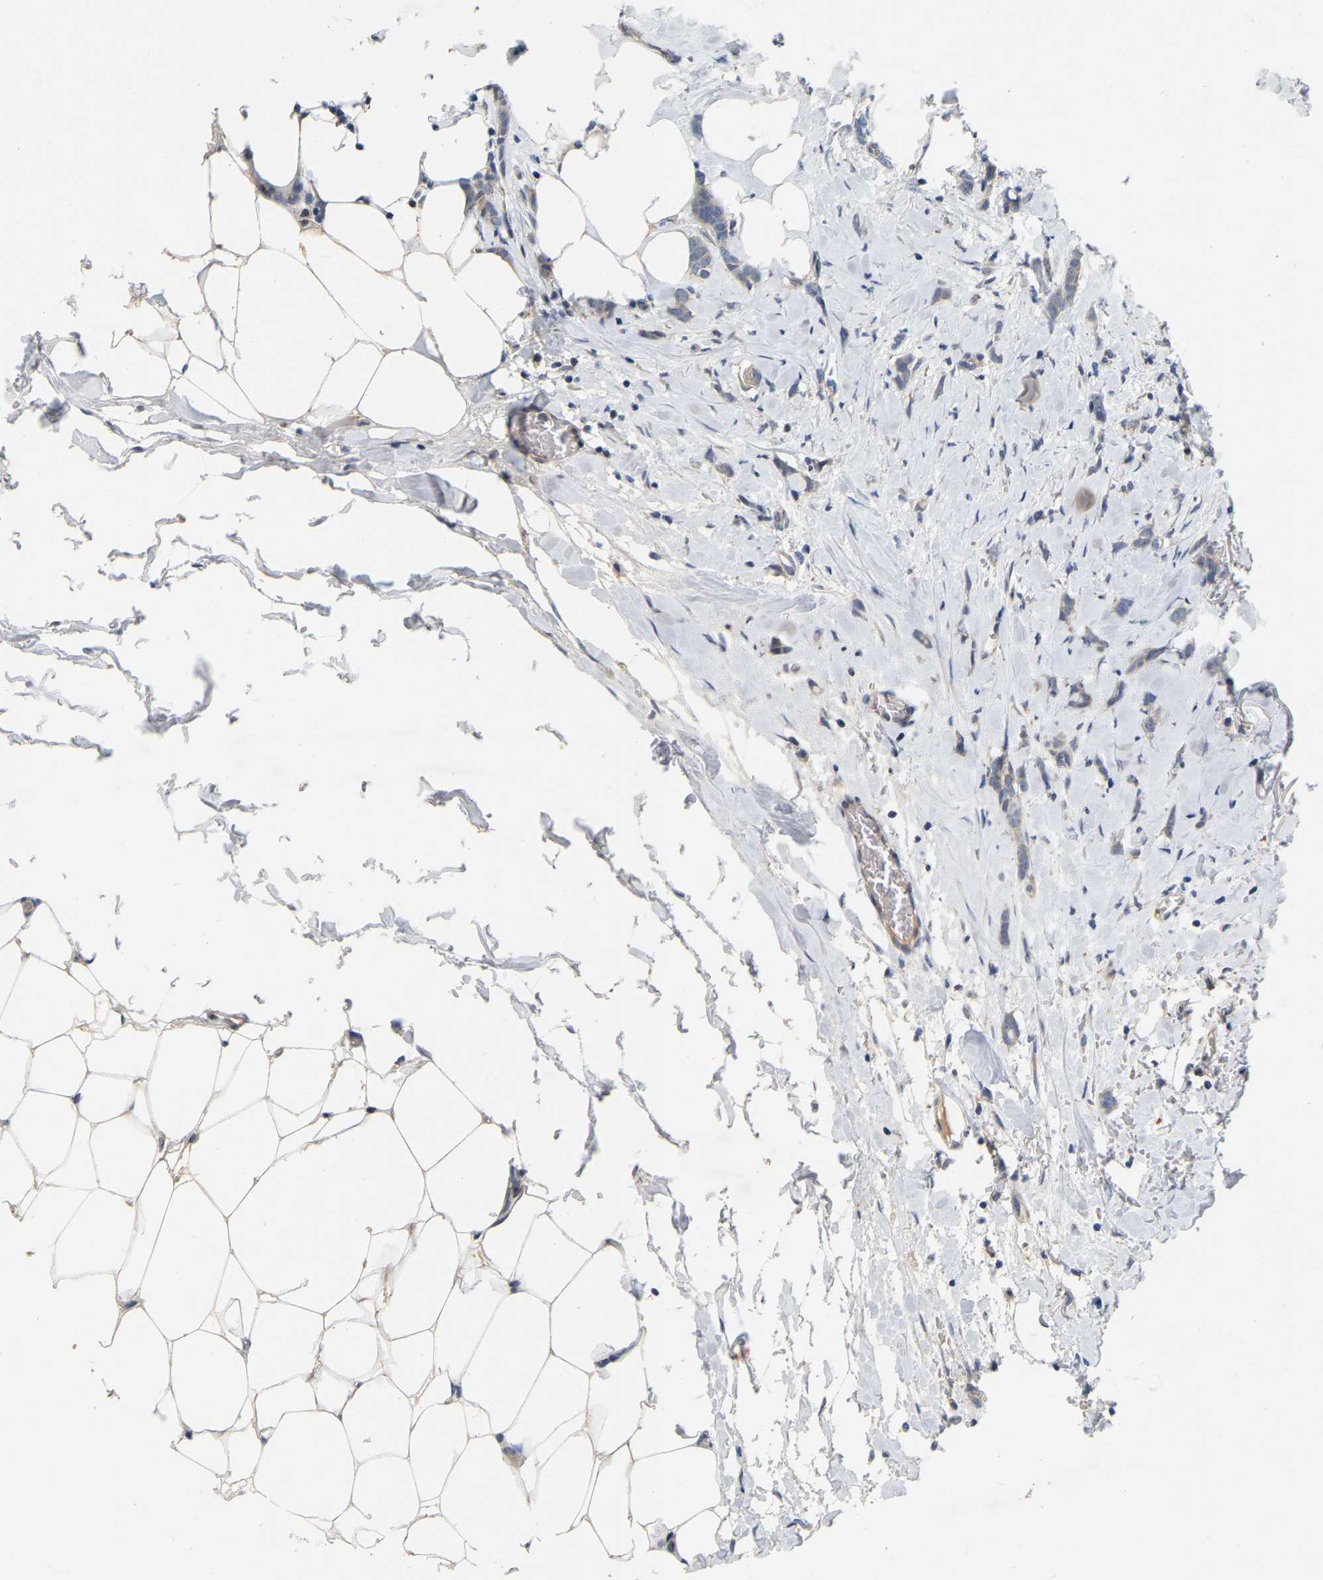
{"staining": {"intensity": "weak", "quantity": "25%-75%", "location": "cytoplasmic/membranous"}, "tissue": "breast cancer", "cell_type": "Tumor cells", "image_type": "cancer", "snomed": [{"axis": "morphology", "description": "Lobular carcinoma, in situ"}, {"axis": "morphology", "description": "Lobular carcinoma"}, {"axis": "topography", "description": "Breast"}], "caption": "Breast cancer stained with a protein marker demonstrates weak staining in tumor cells.", "gene": "SSH1", "patient": {"sex": "female", "age": 41}}